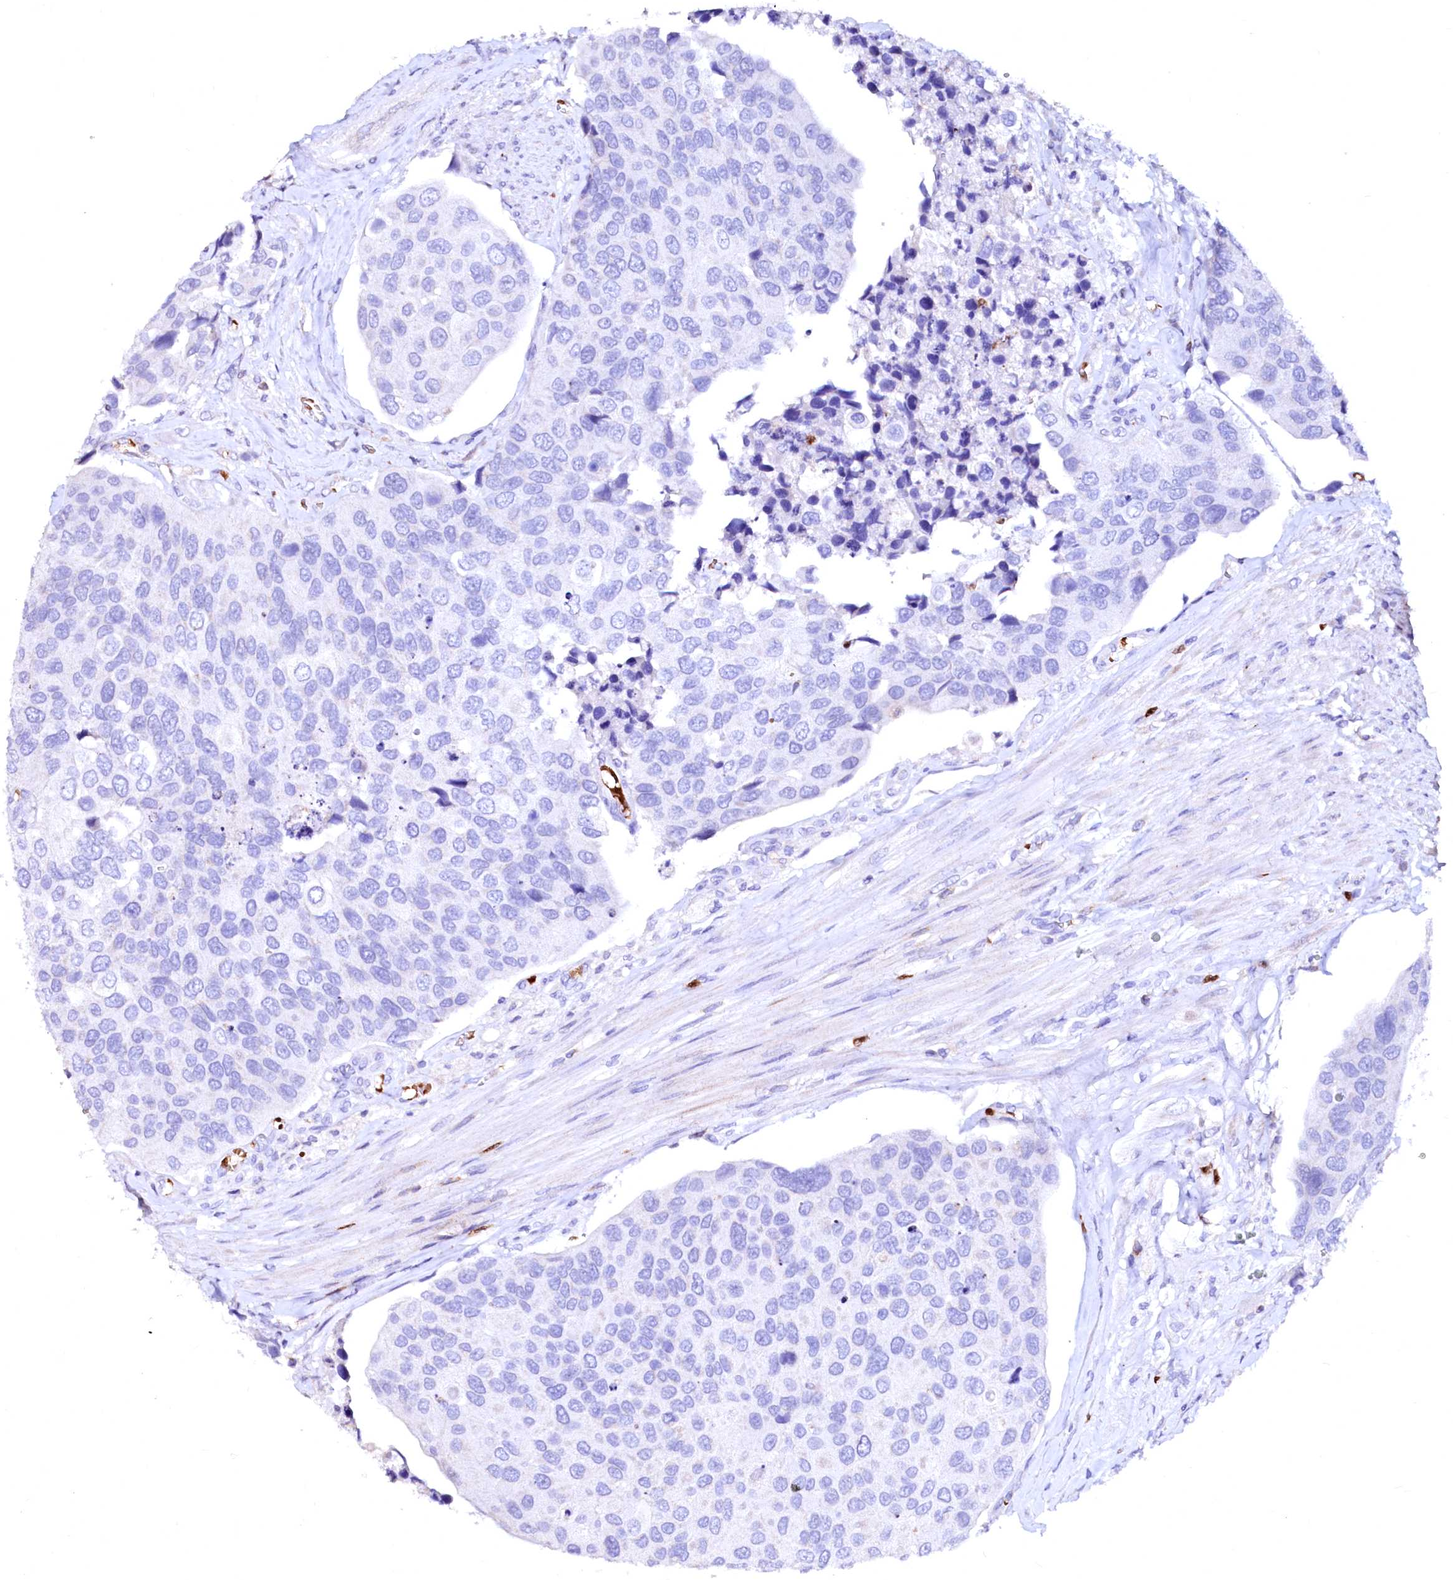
{"staining": {"intensity": "negative", "quantity": "none", "location": "none"}, "tissue": "urothelial cancer", "cell_type": "Tumor cells", "image_type": "cancer", "snomed": [{"axis": "morphology", "description": "Urothelial carcinoma, High grade"}, {"axis": "topography", "description": "Urinary bladder"}], "caption": "Immunohistochemistry (IHC) micrograph of neoplastic tissue: human high-grade urothelial carcinoma stained with DAB (3,3'-diaminobenzidine) shows no significant protein staining in tumor cells.", "gene": "RAB27A", "patient": {"sex": "male", "age": 74}}